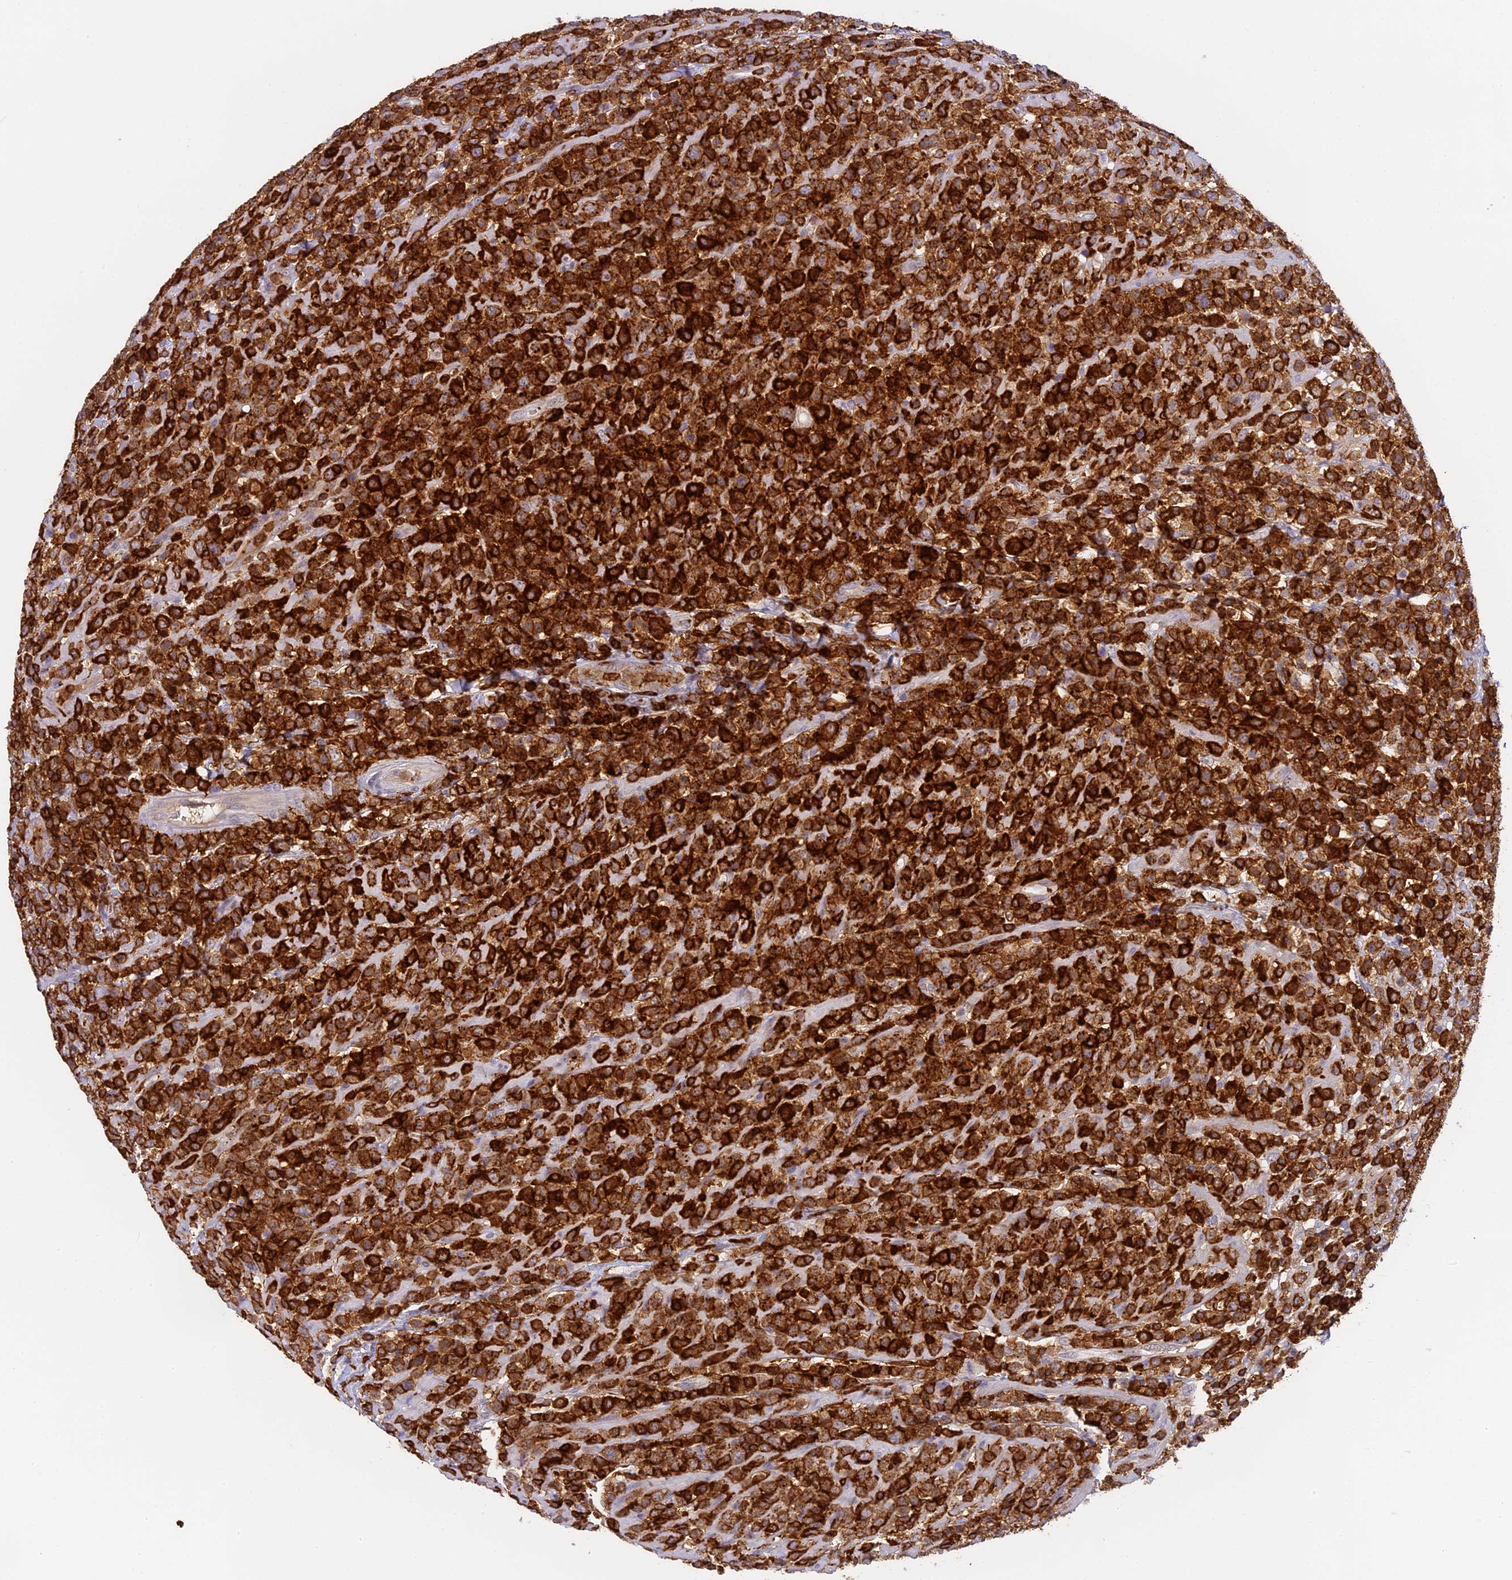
{"staining": {"intensity": "strong", "quantity": ">75%", "location": "cytoplasmic/membranous"}, "tissue": "lymphoma", "cell_type": "Tumor cells", "image_type": "cancer", "snomed": [{"axis": "morphology", "description": "Malignant lymphoma, non-Hodgkin's type, High grade"}, {"axis": "topography", "description": "Colon"}], "caption": "High-grade malignant lymphoma, non-Hodgkin's type stained with a protein marker exhibits strong staining in tumor cells.", "gene": "FYB1", "patient": {"sex": "female", "age": 53}}